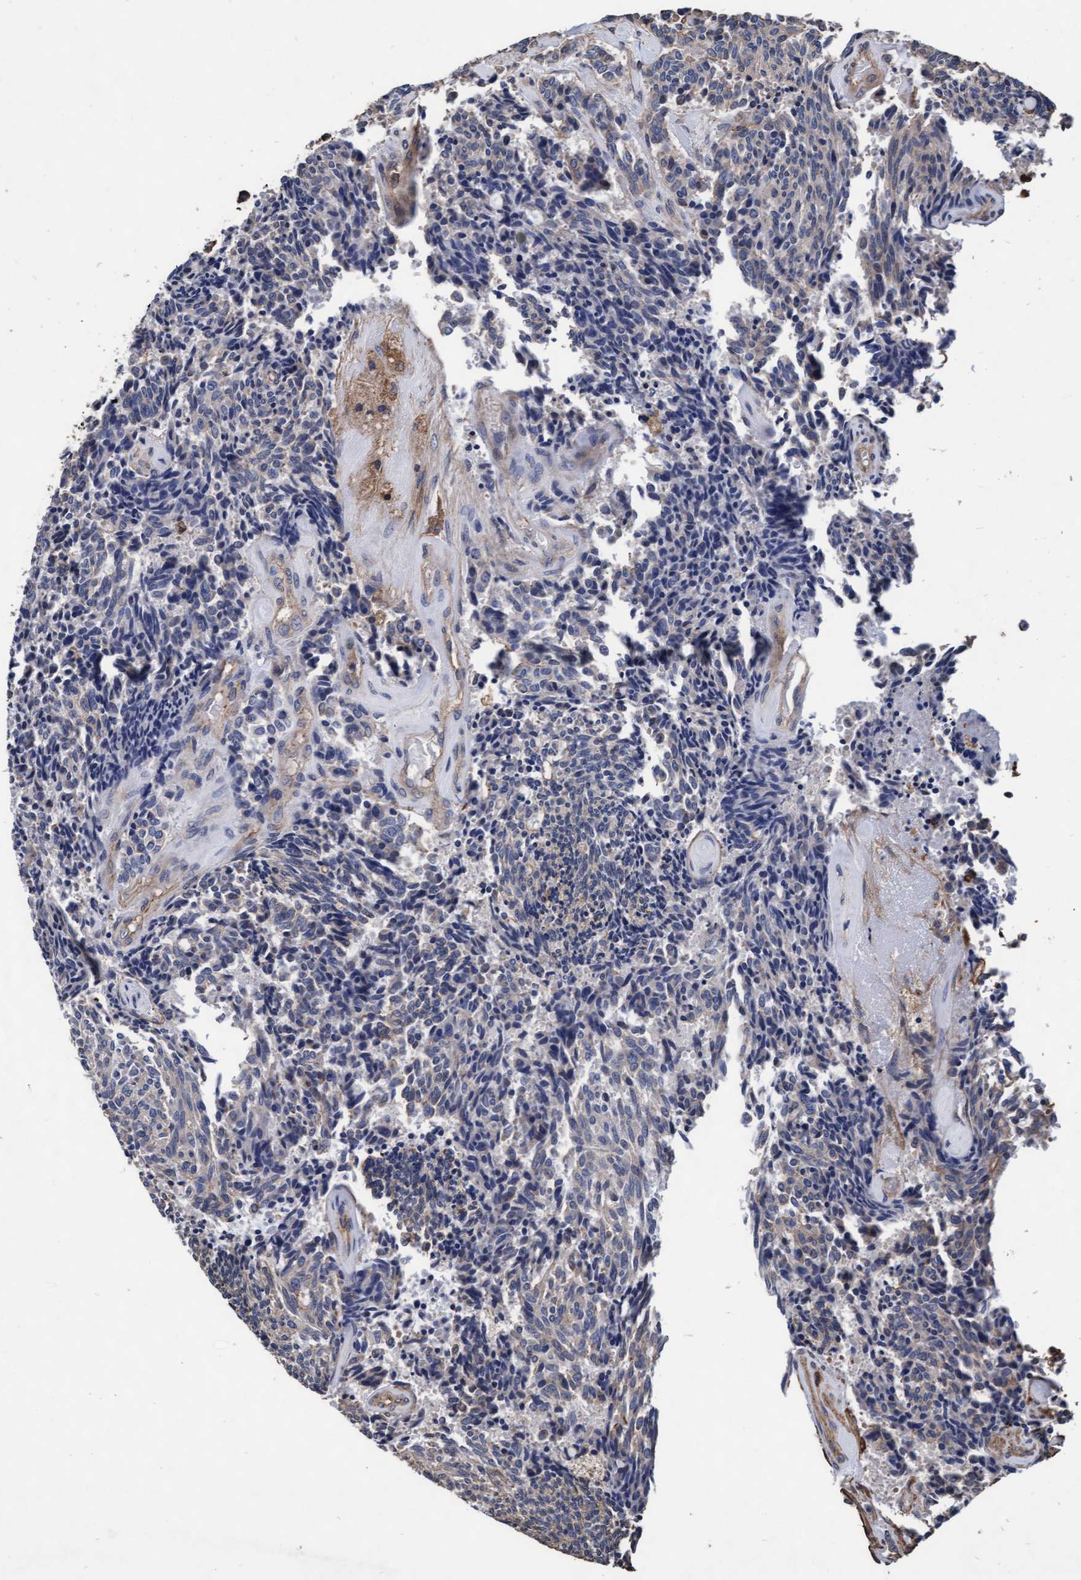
{"staining": {"intensity": "negative", "quantity": "none", "location": "none"}, "tissue": "carcinoid", "cell_type": "Tumor cells", "image_type": "cancer", "snomed": [{"axis": "morphology", "description": "Carcinoid, malignant, NOS"}, {"axis": "topography", "description": "Pancreas"}], "caption": "Human carcinoid stained for a protein using IHC shows no staining in tumor cells.", "gene": "GRHPR", "patient": {"sex": "female", "age": 54}}